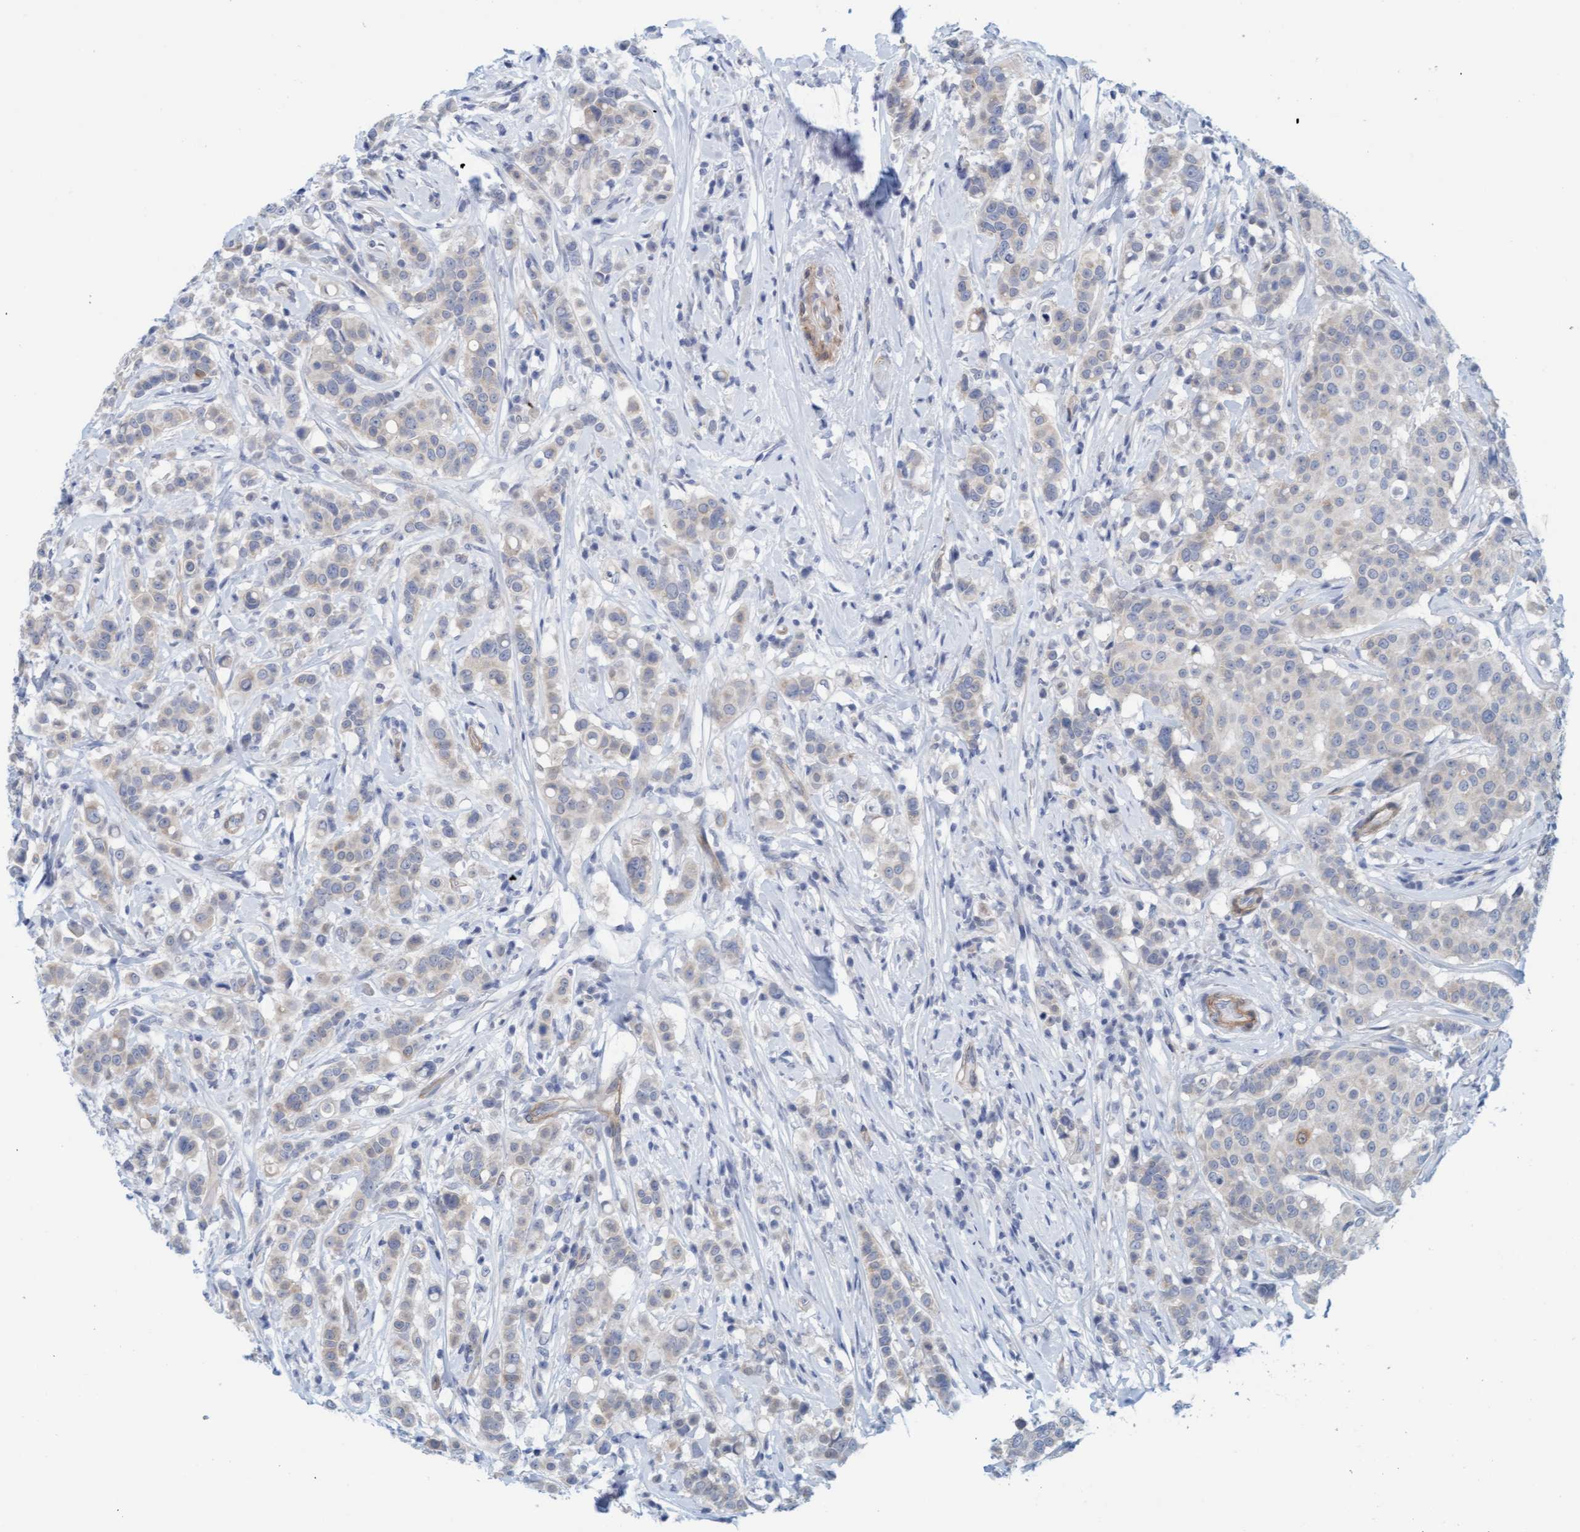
{"staining": {"intensity": "weak", "quantity": "<25%", "location": "cytoplasmic/membranous"}, "tissue": "breast cancer", "cell_type": "Tumor cells", "image_type": "cancer", "snomed": [{"axis": "morphology", "description": "Duct carcinoma"}, {"axis": "topography", "description": "Breast"}], "caption": "Tumor cells are negative for protein expression in human breast cancer (invasive ductal carcinoma).", "gene": "TSTD2", "patient": {"sex": "female", "age": 27}}